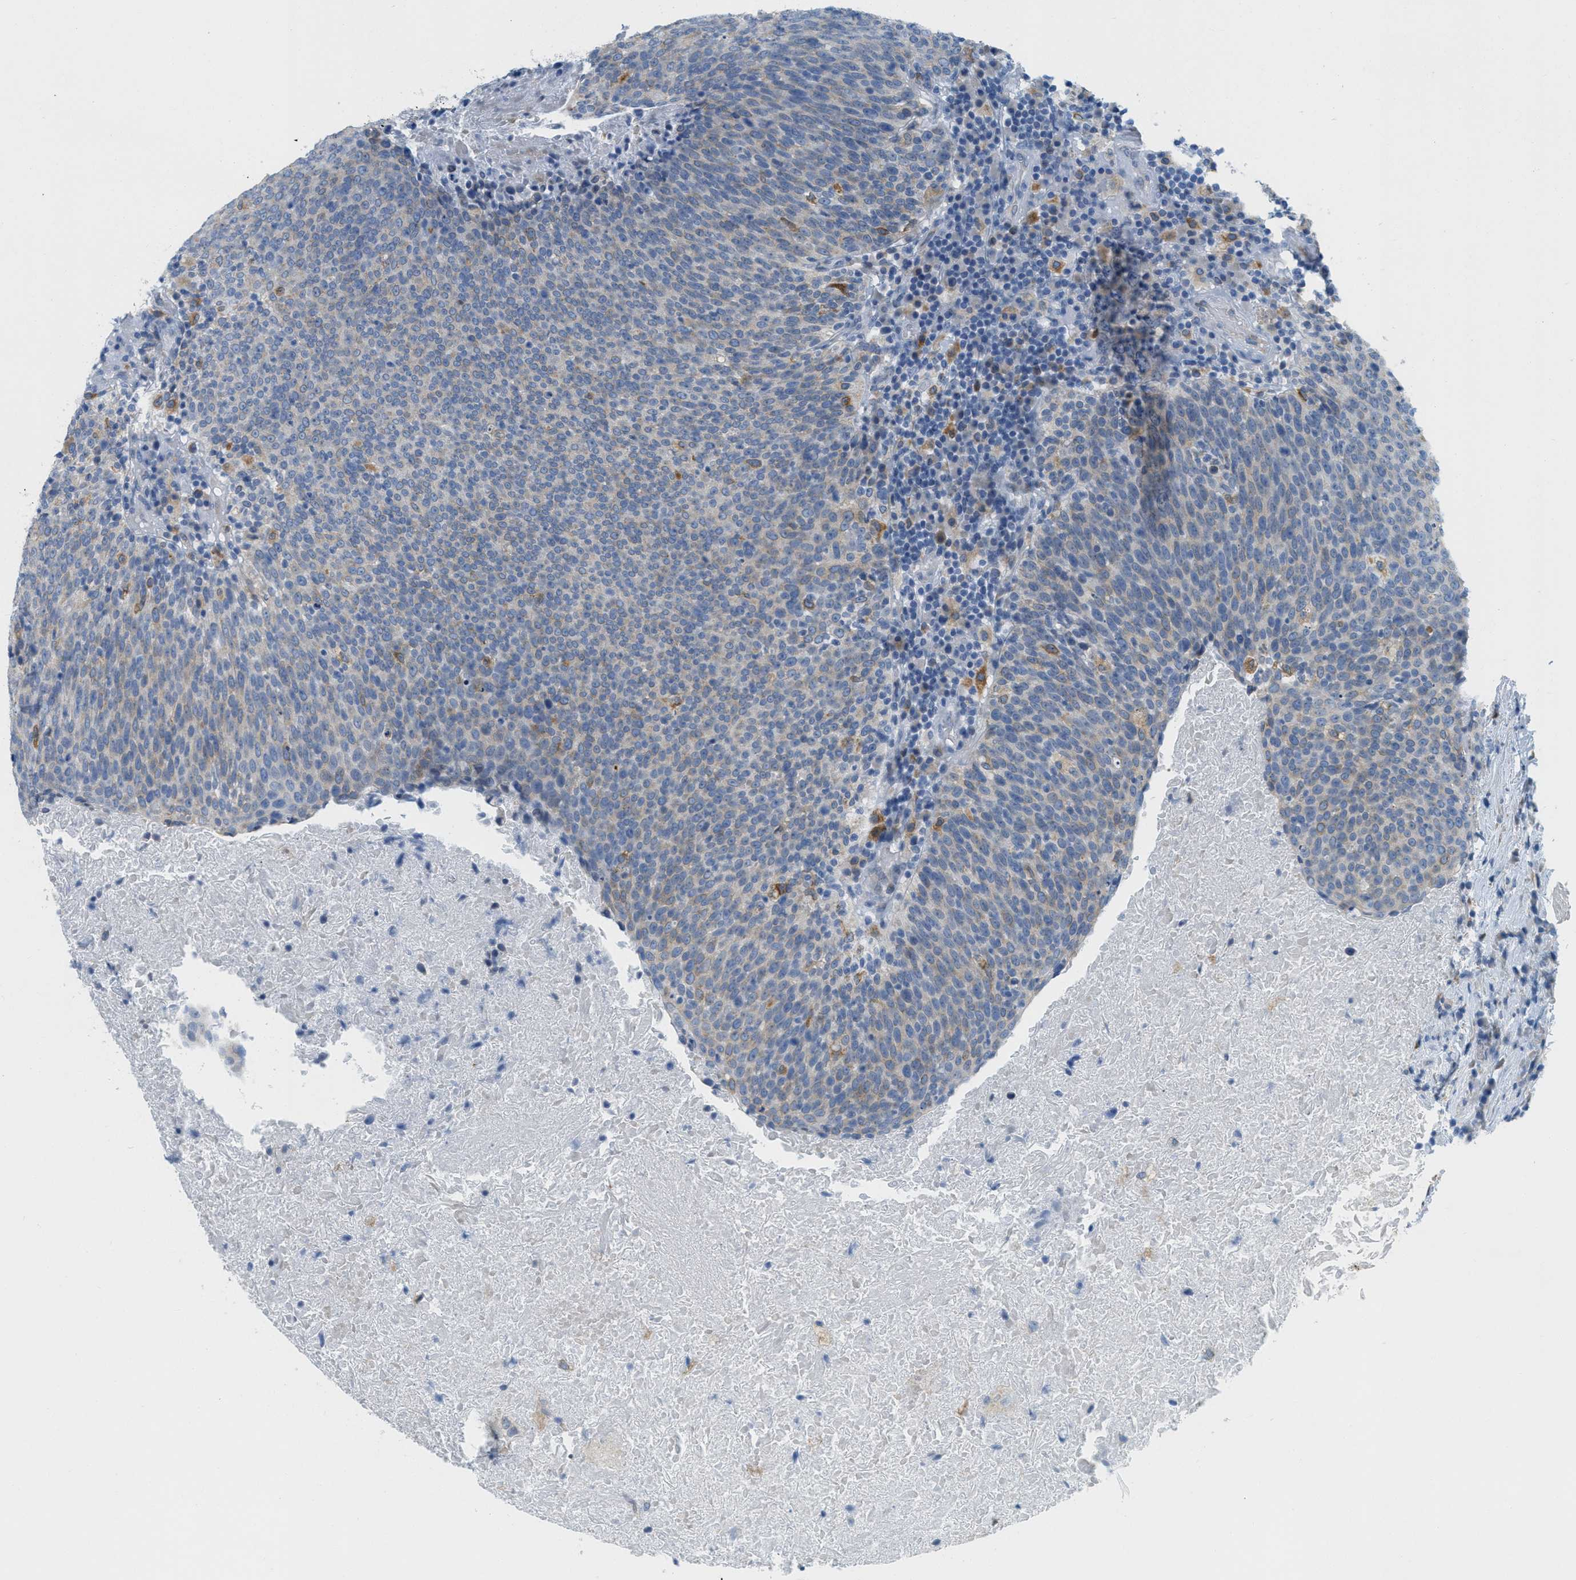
{"staining": {"intensity": "weak", "quantity": "<25%", "location": "cytoplasmic/membranous"}, "tissue": "head and neck cancer", "cell_type": "Tumor cells", "image_type": "cancer", "snomed": [{"axis": "morphology", "description": "Squamous cell carcinoma, NOS"}, {"axis": "morphology", "description": "Squamous cell carcinoma, metastatic, NOS"}, {"axis": "topography", "description": "Lymph node"}, {"axis": "topography", "description": "Head-Neck"}], "caption": "This is an IHC photomicrograph of metastatic squamous cell carcinoma (head and neck). There is no positivity in tumor cells.", "gene": "TEX264", "patient": {"sex": "male", "age": 62}}